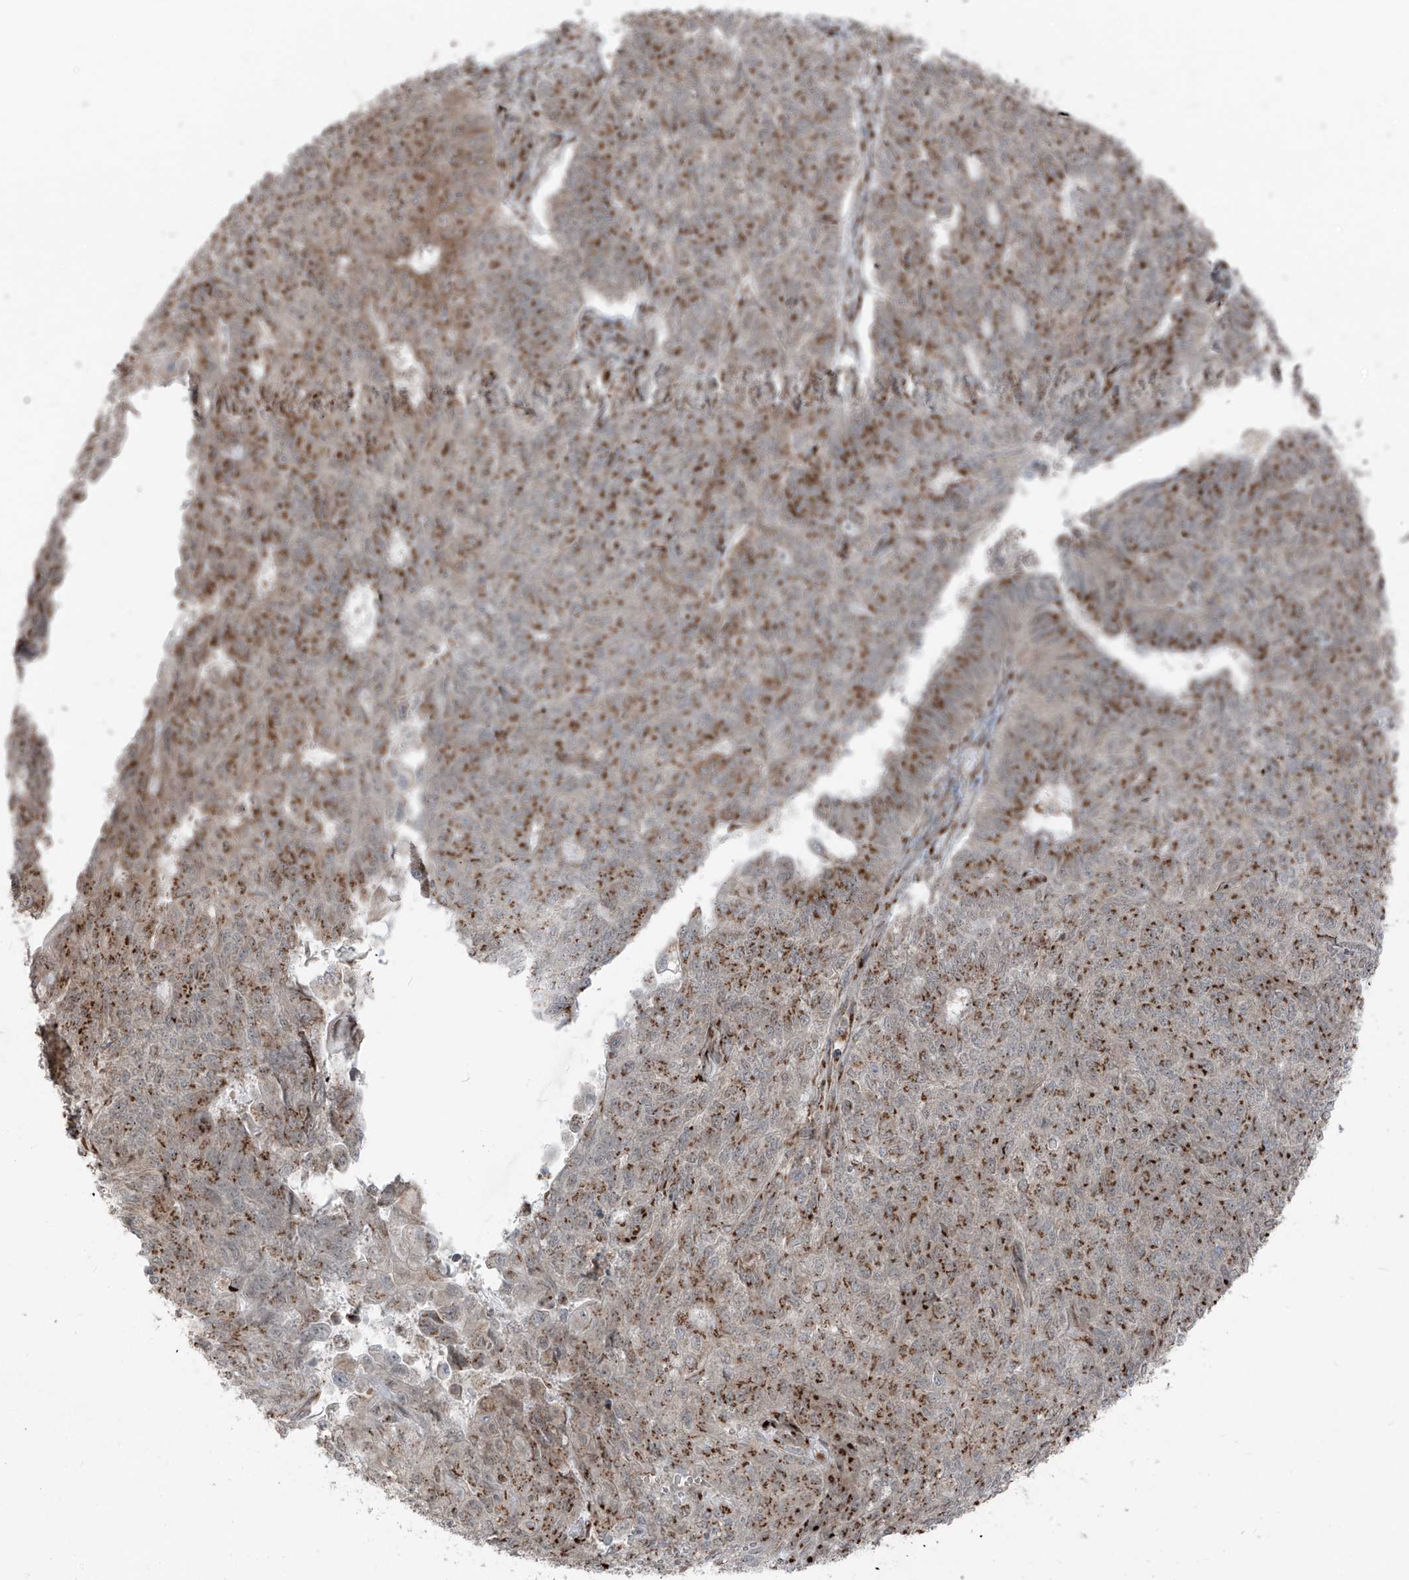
{"staining": {"intensity": "moderate", "quantity": ">75%", "location": "cytoplasmic/membranous"}, "tissue": "endometrial cancer", "cell_type": "Tumor cells", "image_type": "cancer", "snomed": [{"axis": "morphology", "description": "Adenocarcinoma, NOS"}, {"axis": "topography", "description": "Endometrium"}], "caption": "Approximately >75% of tumor cells in human adenocarcinoma (endometrial) reveal moderate cytoplasmic/membranous protein positivity as visualized by brown immunohistochemical staining.", "gene": "ERLEC1", "patient": {"sex": "female", "age": 32}}